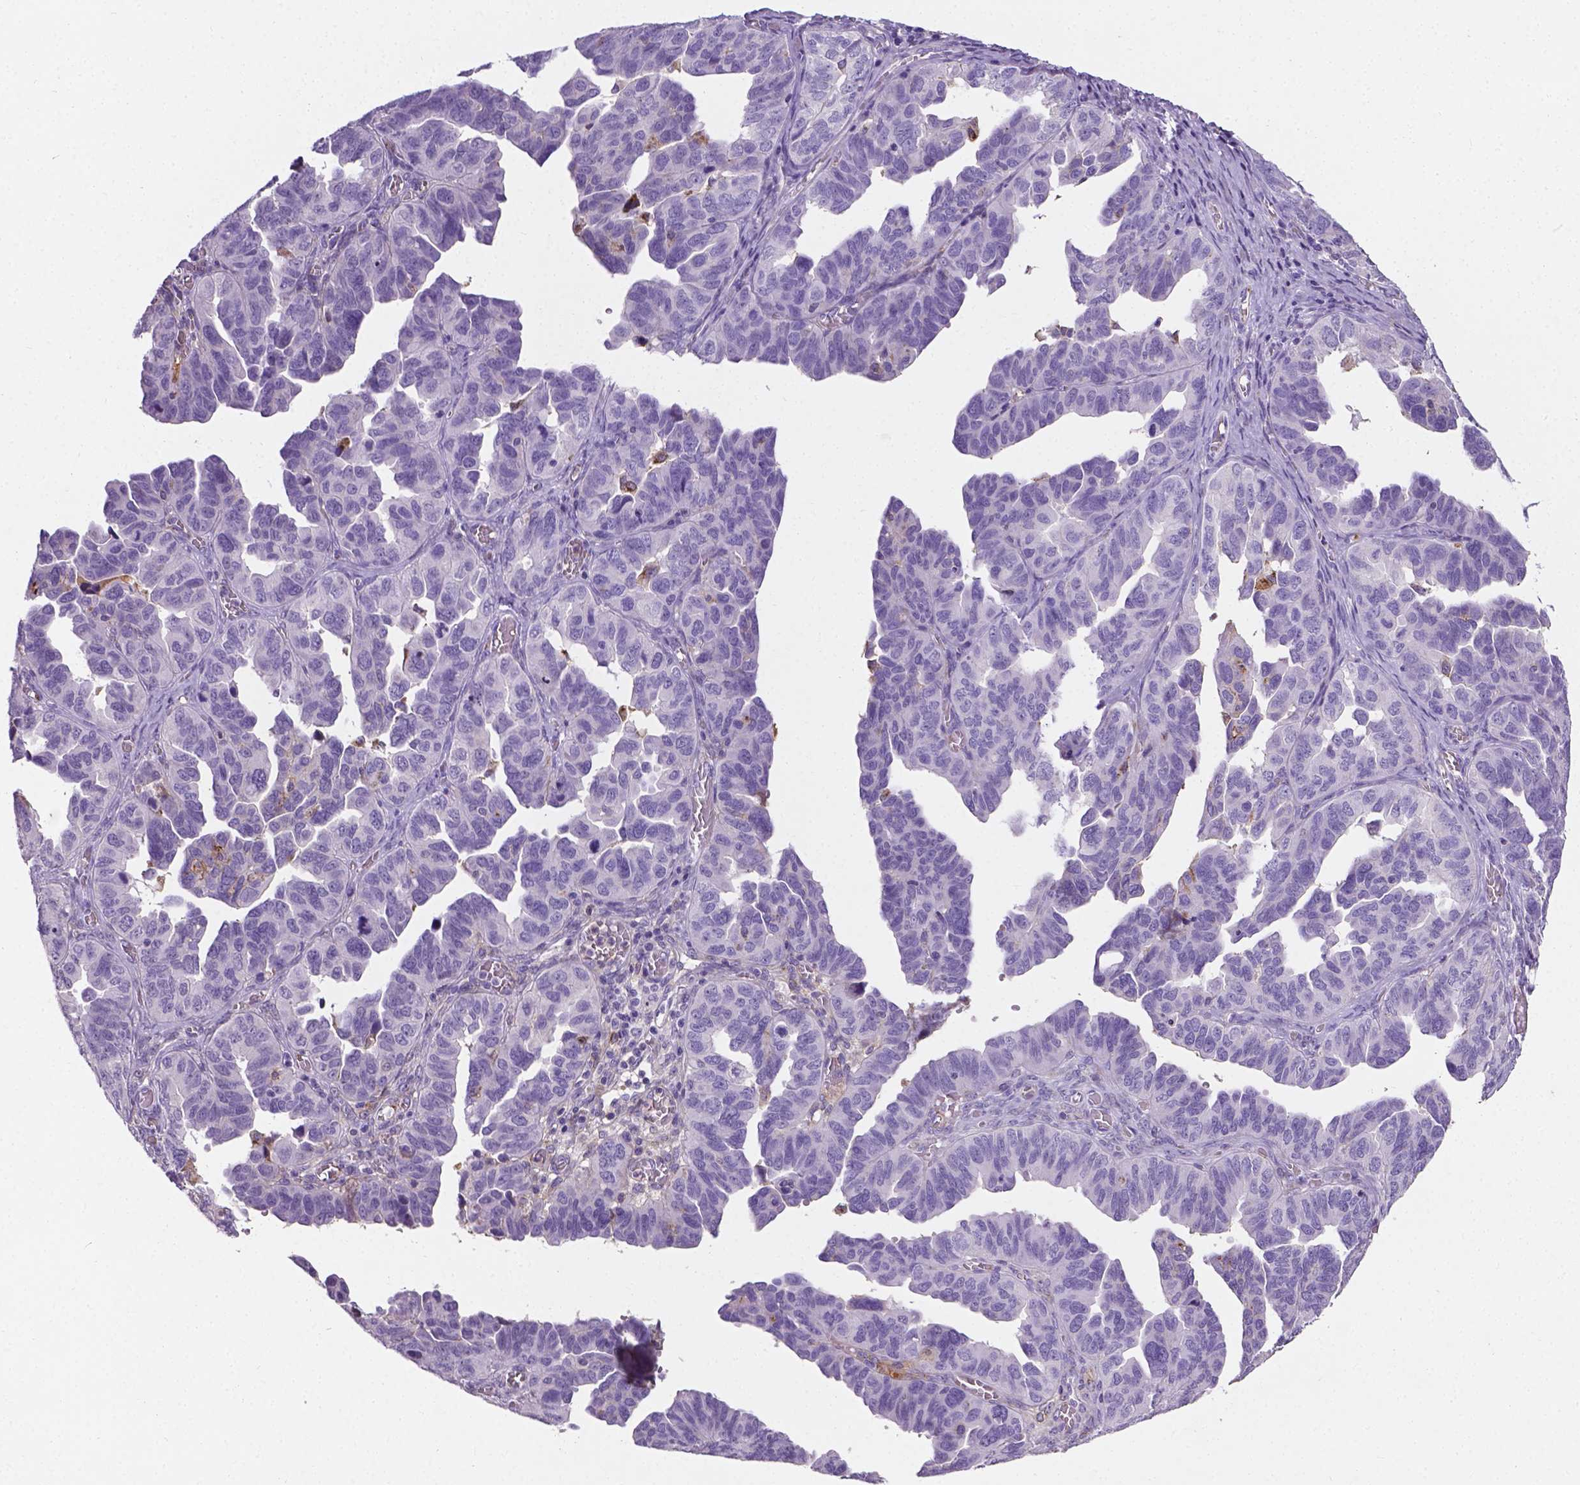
{"staining": {"intensity": "negative", "quantity": "none", "location": "none"}, "tissue": "ovarian cancer", "cell_type": "Tumor cells", "image_type": "cancer", "snomed": [{"axis": "morphology", "description": "Cystadenocarcinoma, serous, NOS"}, {"axis": "topography", "description": "Ovary"}], "caption": "DAB (3,3'-diaminobenzidine) immunohistochemical staining of ovarian serous cystadenocarcinoma shows no significant positivity in tumor cells.", "gene": "APOE", "patient": {"sex": "female", "age": 64}}